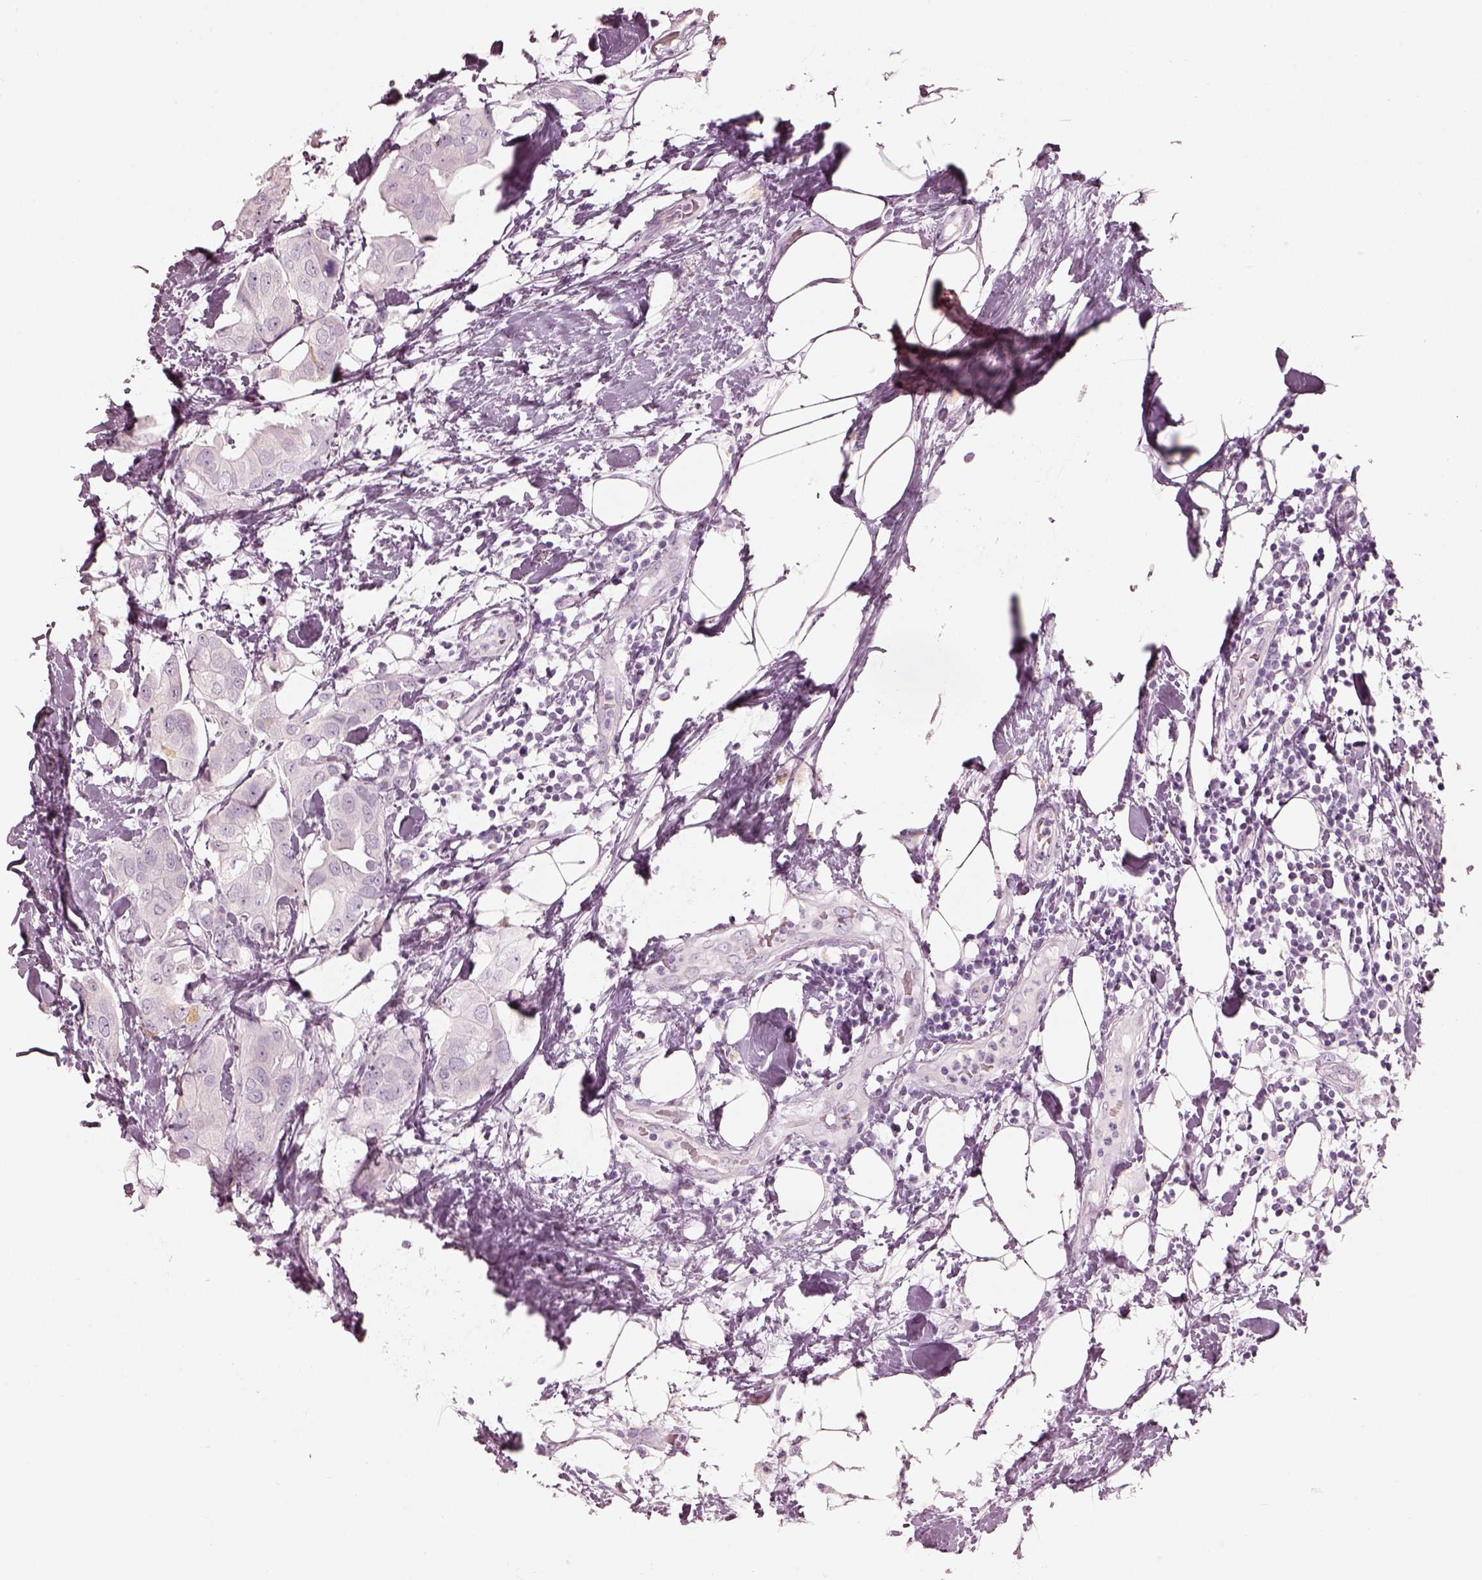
{"staining": {"intensity": "negative", "quantity": "none", "location": "none"}, "tissue": "breast cancer", "cell_type": "Tumor cells", "image_type": "cancer", "snomed": [{"axis": "morphology", "description": "Normal tissue, NOS"}, {"axis": "morphology", "description": "Duct carcinoma"}, {"axis": "topography", "description": "Breast"}], "caption": "Human breast cancer stained for a protein using immunohistochemistry (IHC) shows no staining in tumor cells.", "gene": "RSPH9", "patient": {"sex": "female", "age": 40}}